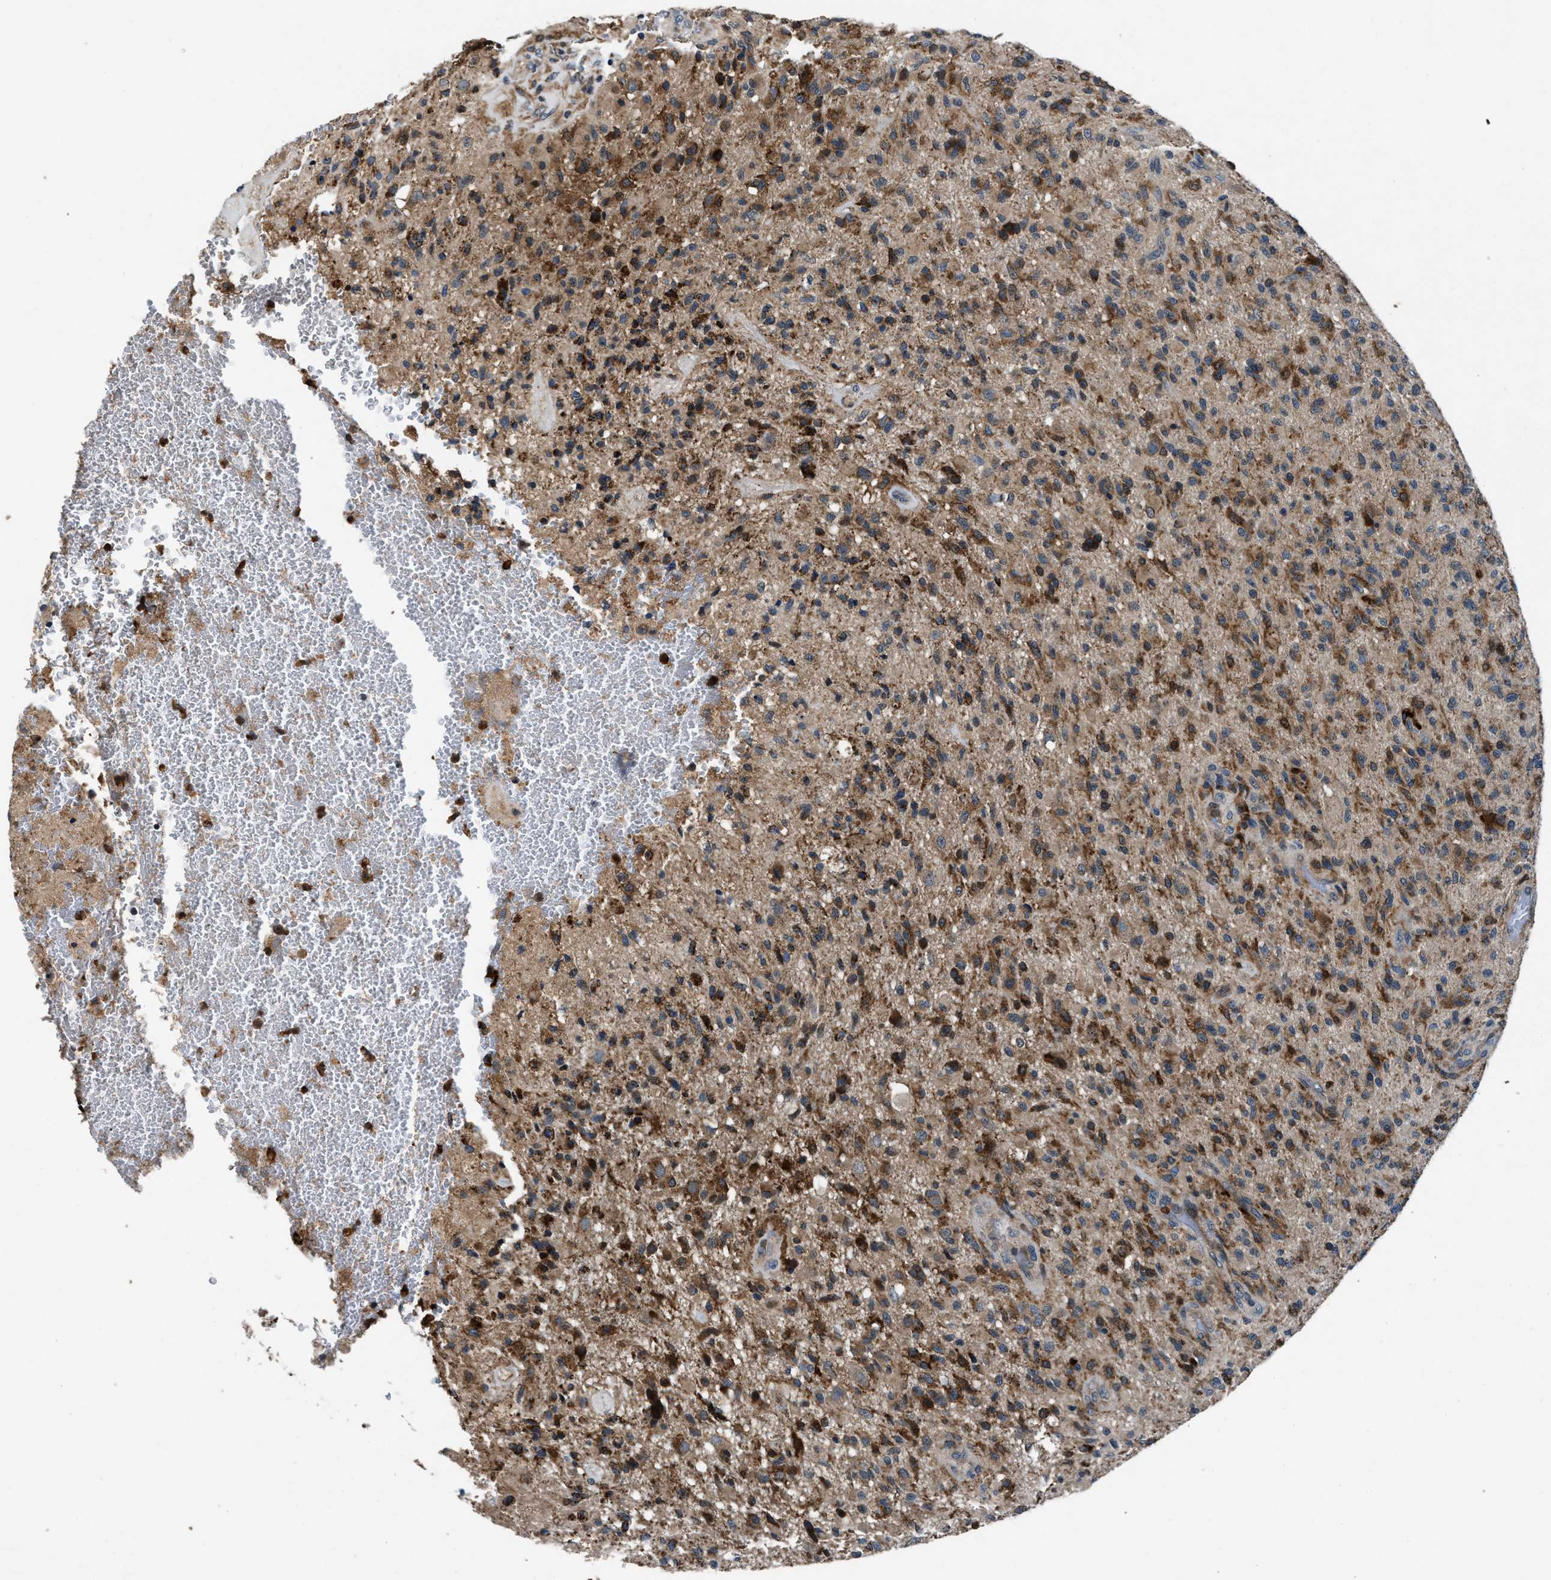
{"staining": {"intensity": "moderate", "quantity": ">75%", "location": "cytoplasmic/membranous"}, "tissue": "glioma", "cell_type": "Tumor cells", "image_type": "cancer", "snomed": [{"axis": "morphology", "description": "Glioma, malignant, High grade"}, {"axis": "topography", "description": "Brain"}], "caption": "Approximately >75% of tumor cells in human malignant glioma (high-grade) demonstrate moderate cytoplasmic/membranous protein expression as visualized by brown immunohistochemical staining.", "gene": "FAM221A", "patient": {"sex": "male", "age": 71}}